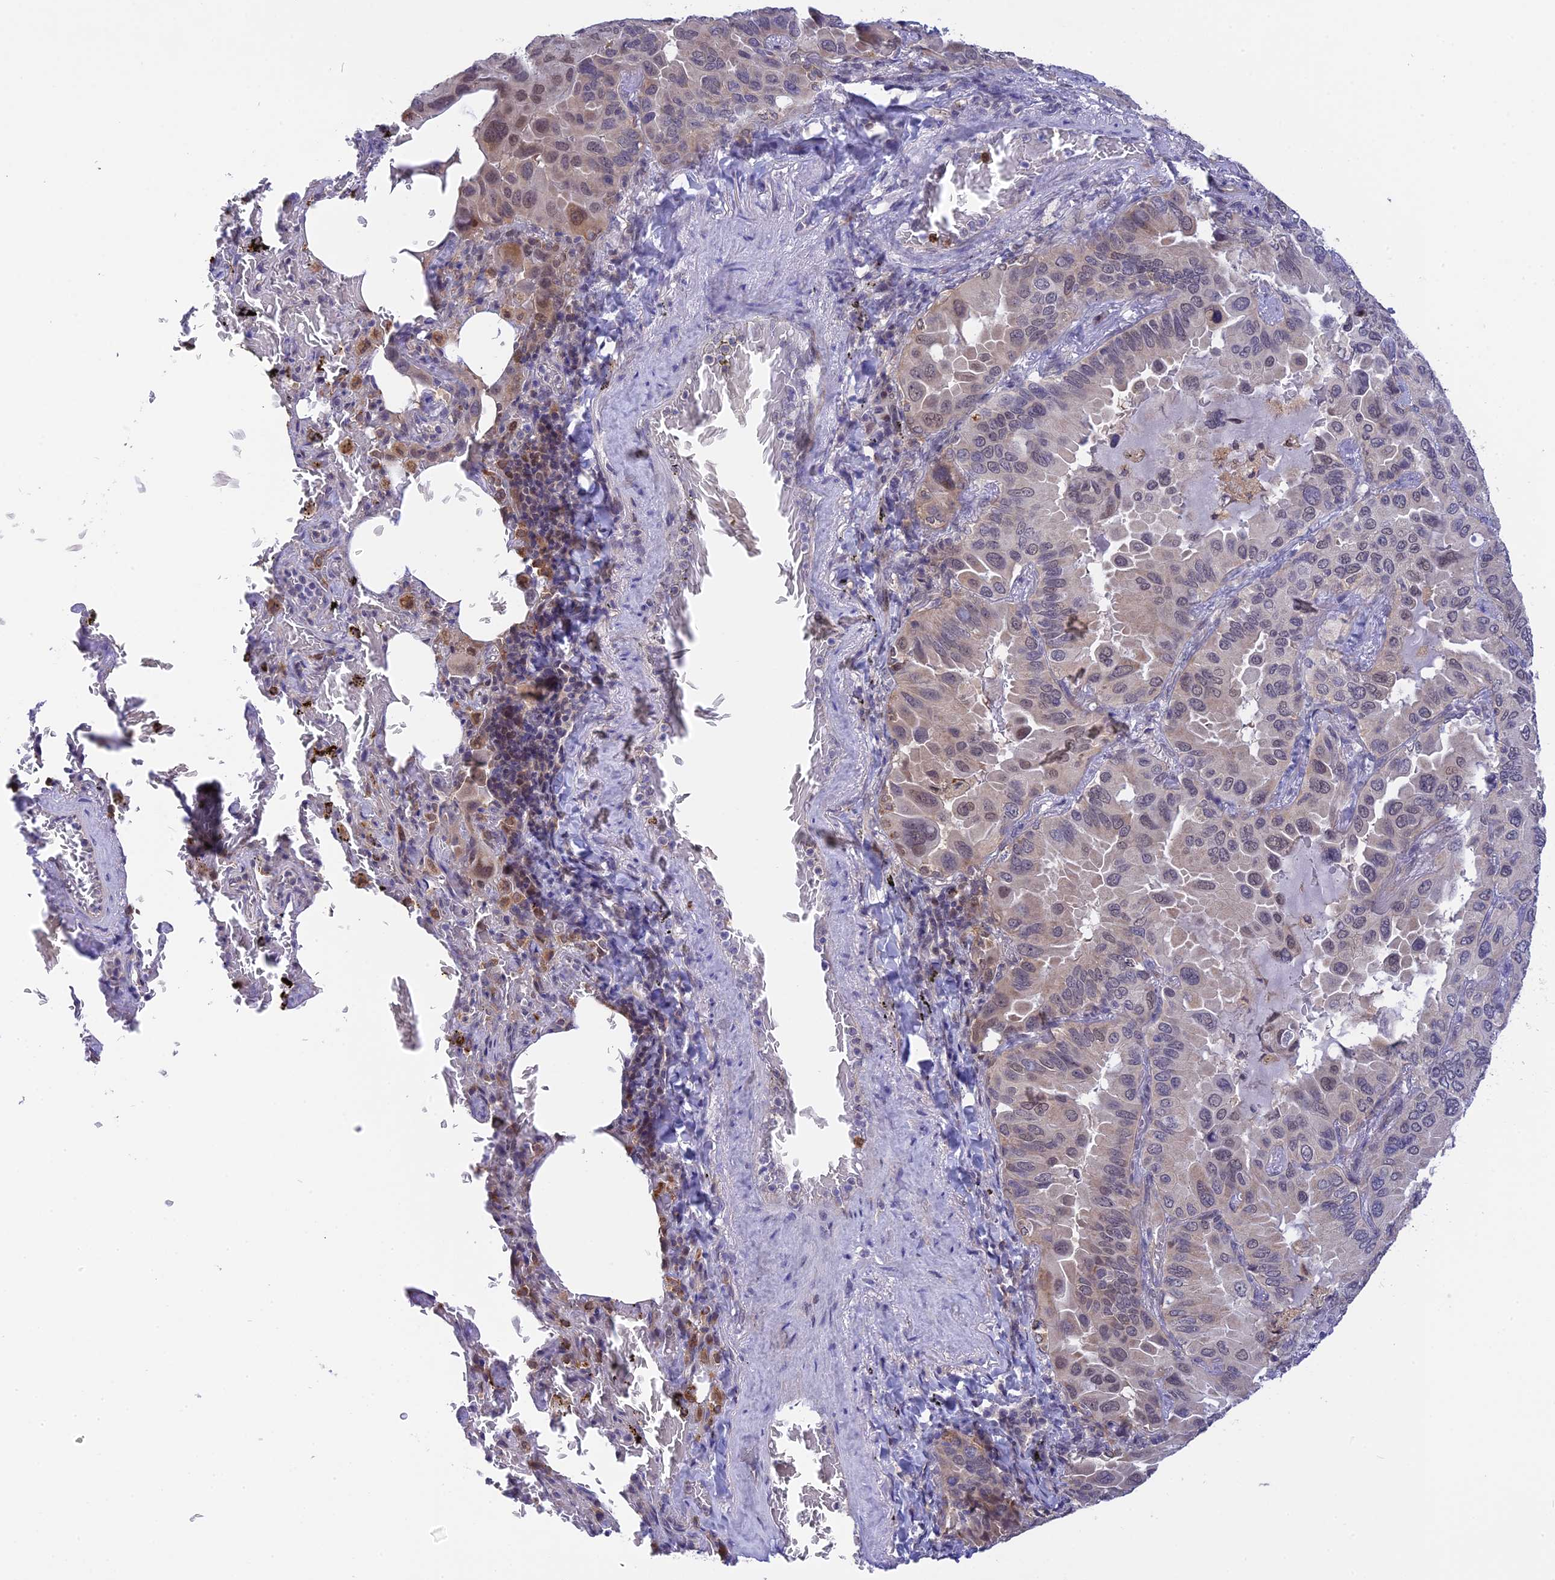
{"staining": {"intensity": "moderate", "quantity": "<25%", "location": "cytoplasmic/membranous,nuclear"}, "tissue": "lung cancer", "cell_type": "Tumor cells", "image_type": "cancer", "snomed": [{"axis": "morphology", "description": "Adenocarcinoma, NOS"}, {"axis": "topography", "description": "Lung"}], "caption": "IHC photomicrograph of lung cancer stained for a protein (brown), which reveals low levels of moderate cytoplasmic/membranous and nuclear positivity in approximately <25% of tumor cells.", "gene": "KCTD14", "patient": {"sex": "male", "age": 64}}